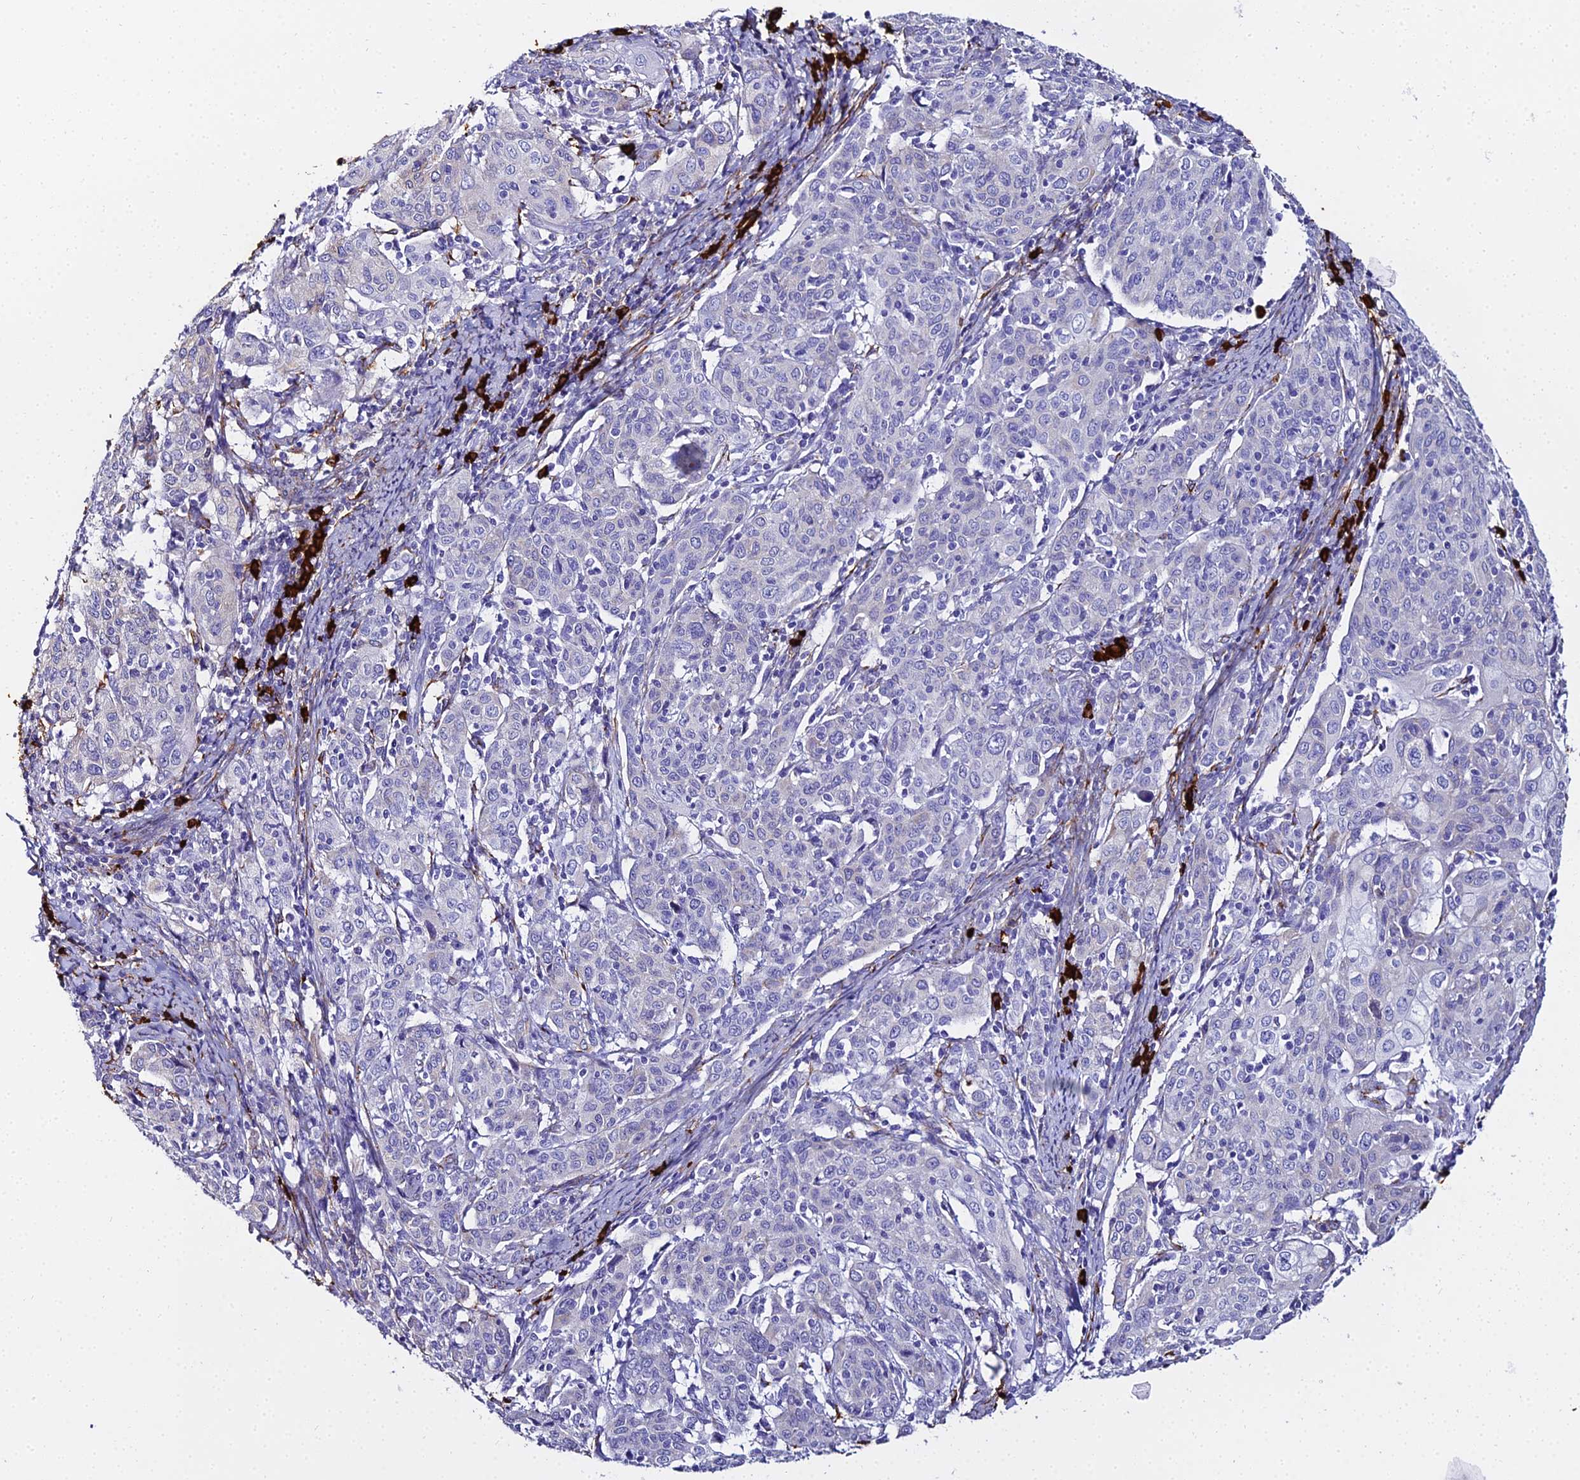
{"staining": {"intensity": "negative", "quantity": "none", "location": "none"}, "tissue": "cervical cancer", "cell_type": "Tumor cells", "image_type": "cancer", "snomed": [{"axis": "morphology", "description": "Squamous cell carcinoma, NOS"}, {"axis": "topography", "description": "Cervix"}], "caption": "High magnification brightfield microscopy of cervical squamous cell carcinoma stained with DAB (3,3'-diaminobenzidine) (brown) and counterstained with hematoxylin (blue): tumor cells show no significant positivity.", "gene": "TXNDC5", "patient": {"sex": "female", "age": 67}}